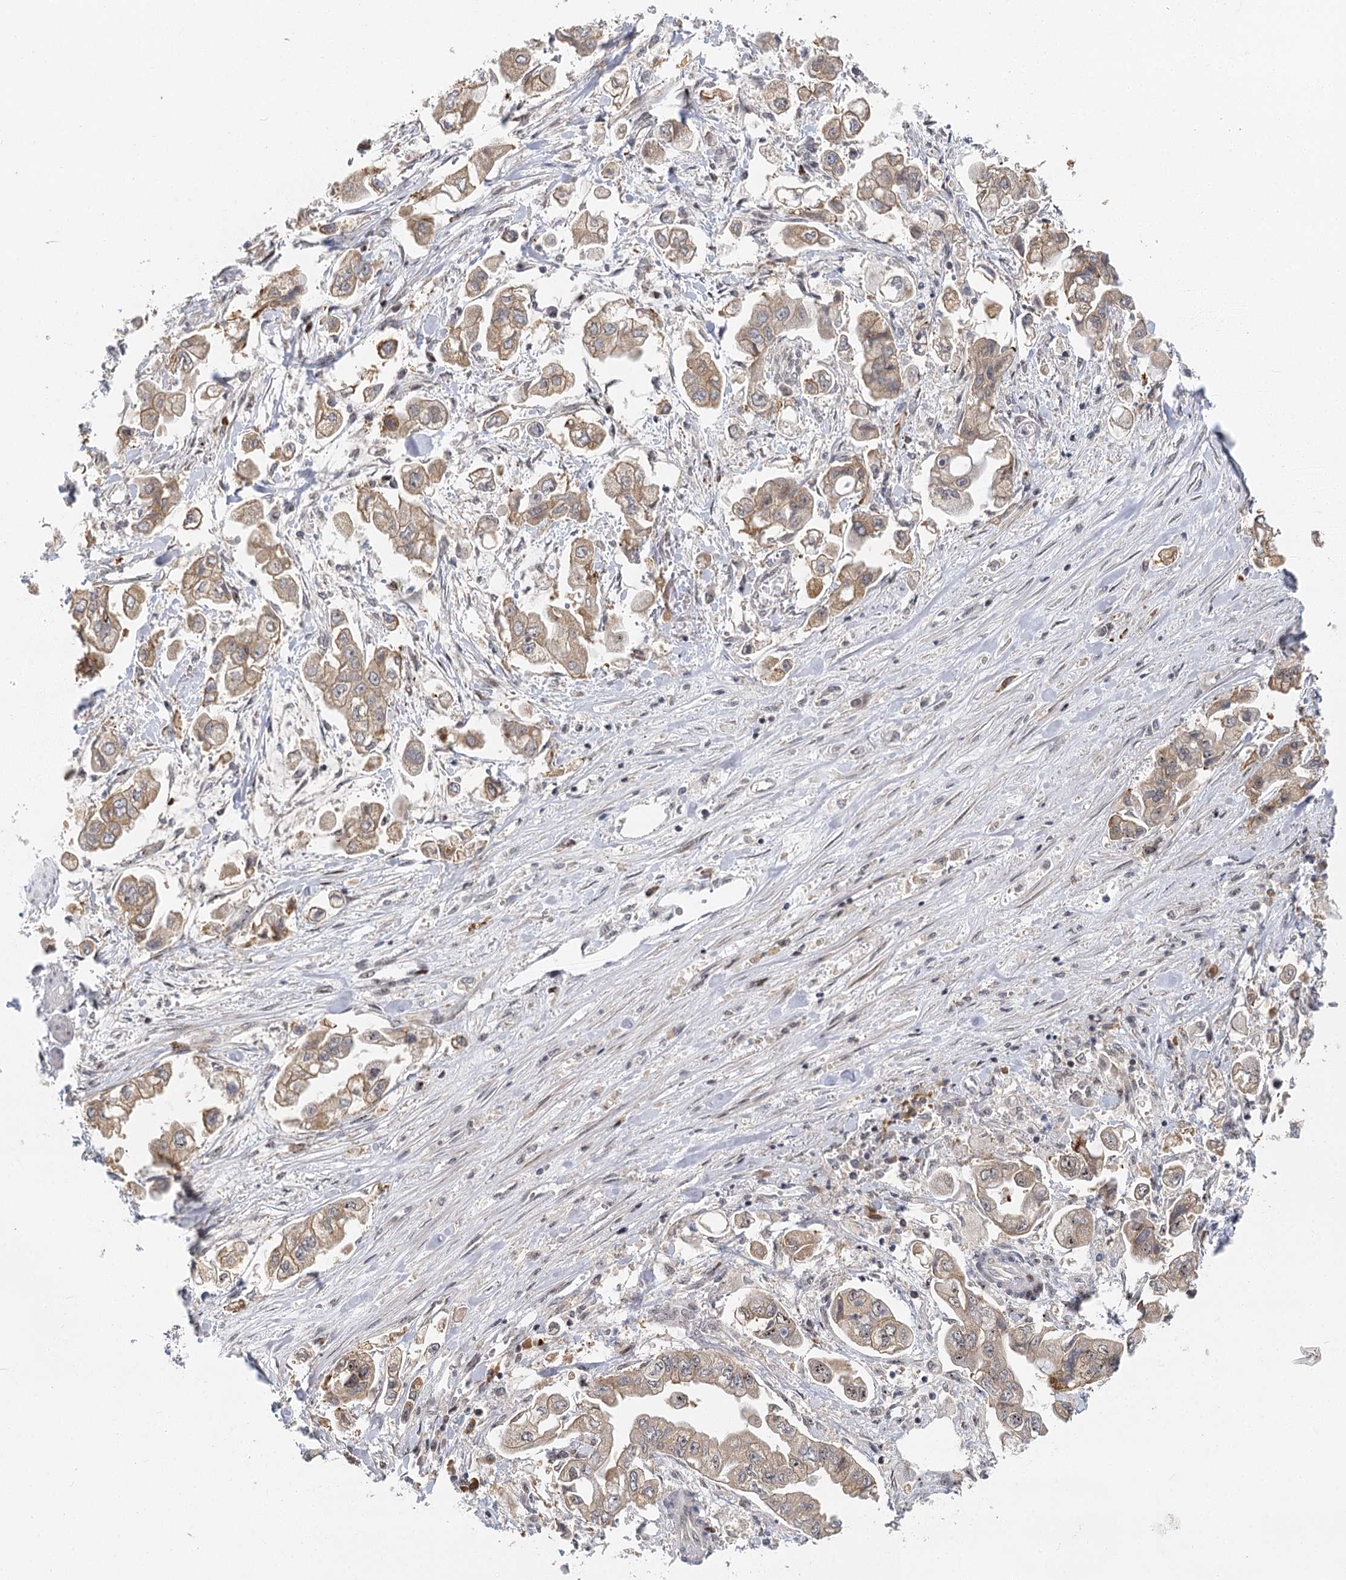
{"staining": {"intensity": "weak", "quantity": "25%-75%", "location": "cytoplasmic/membranous"}, "tissue": "stomach cancer", "cell_type": "Tumor cells", "image_type": "cancer", "snomed": [{"axis": "morphology", "description": "Adenocarcinoma, NOS"}, {"axis": "topography", "description": "Stomach"}], "caption": "This histopathology image exhibits IHC staining of stomach adenocarcinoma, with low weak cytoplasmic/membranous positivity in about 25%-75% of tumor cells.", "gene": "IL11RA", "patient": {"sex": "male", "age": 62}}